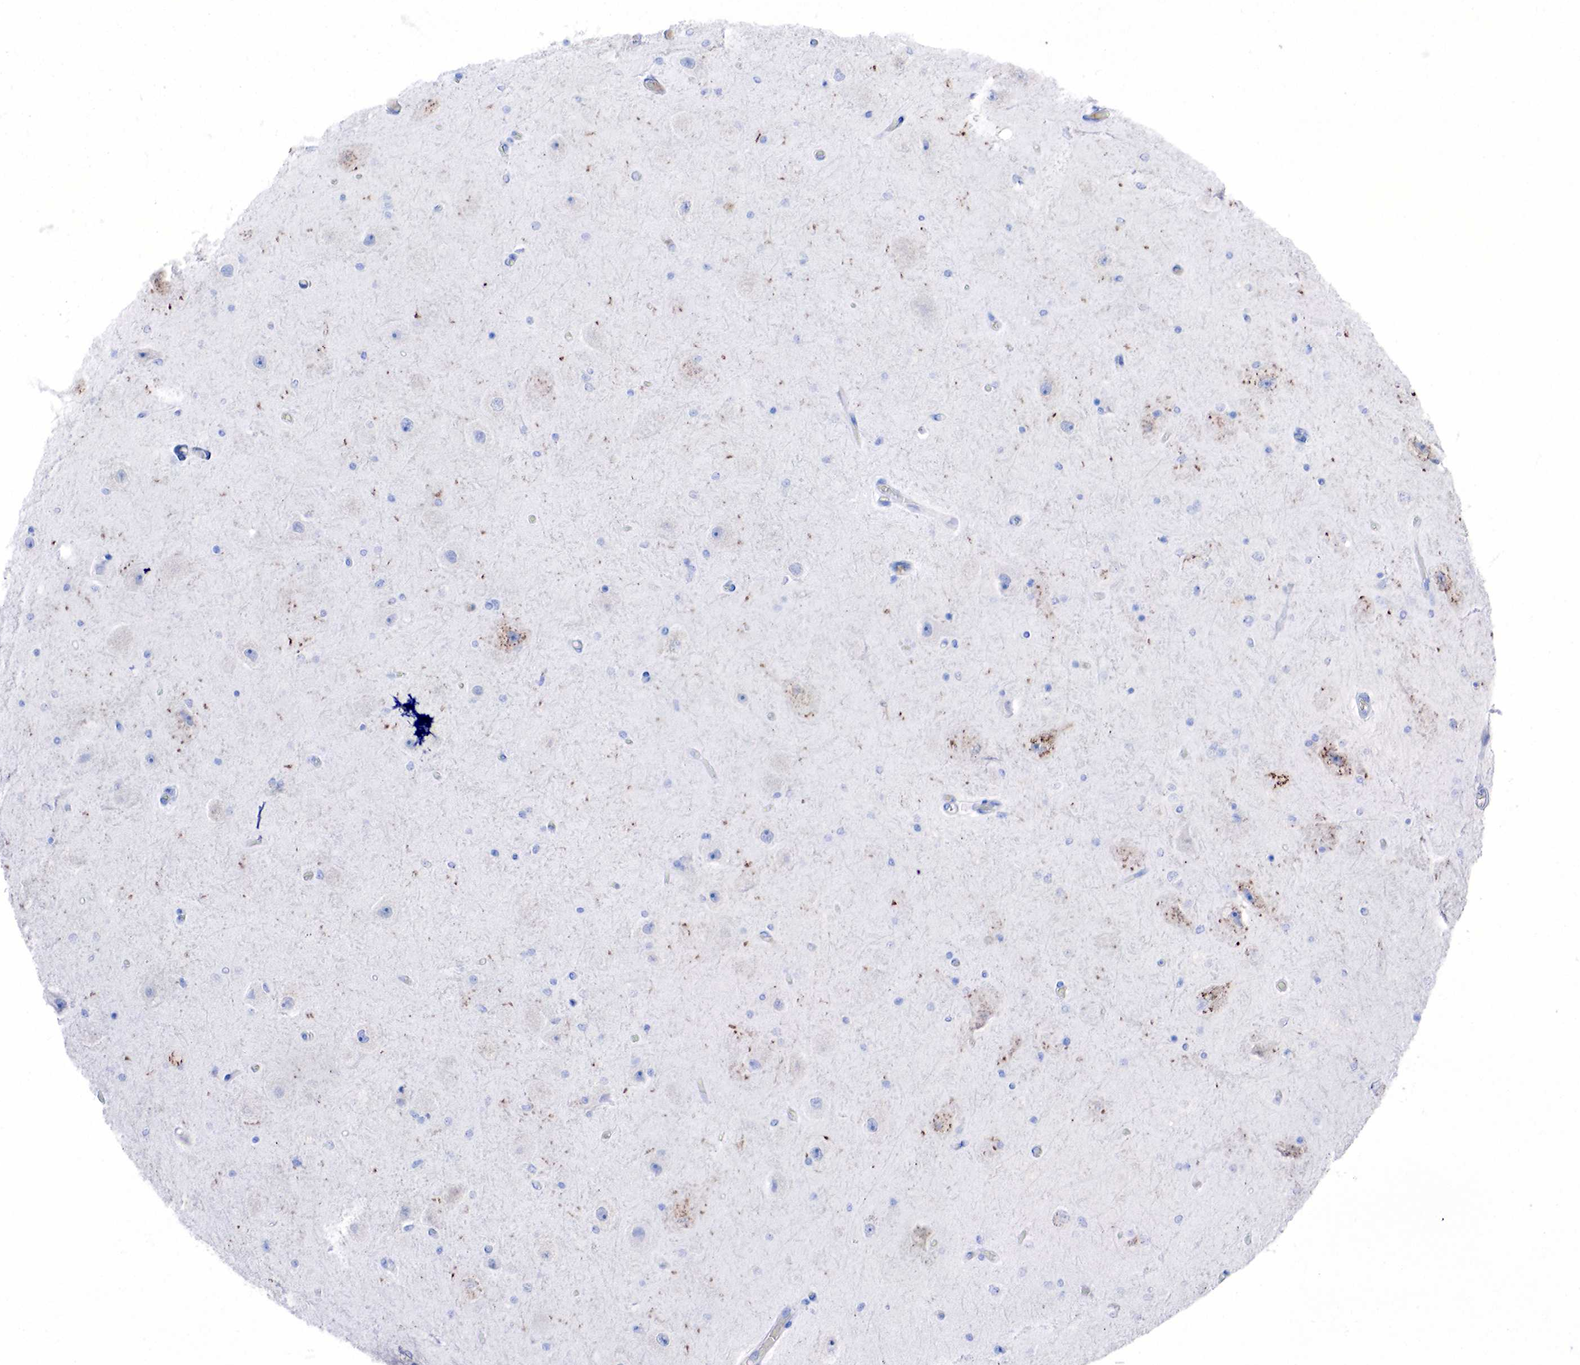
{"staining": {"intensity": "negative", "quantity": "none", "location": "none"}, "tissue": "hippocampus", "cell_type": "Glial cells", "image_type": "normal", "snomed": [{"axis": "morphology", "description": "Normal tissue, NOS"}, {"axis": "topography", "description": "Hippocampus"}], "caption": "DAB immunohistochemical staining of unremarkable human hippocampus displays no significant expression in glial cells.", "gene": "CHGA", "patient": {"sex": "female", "age": 54}}